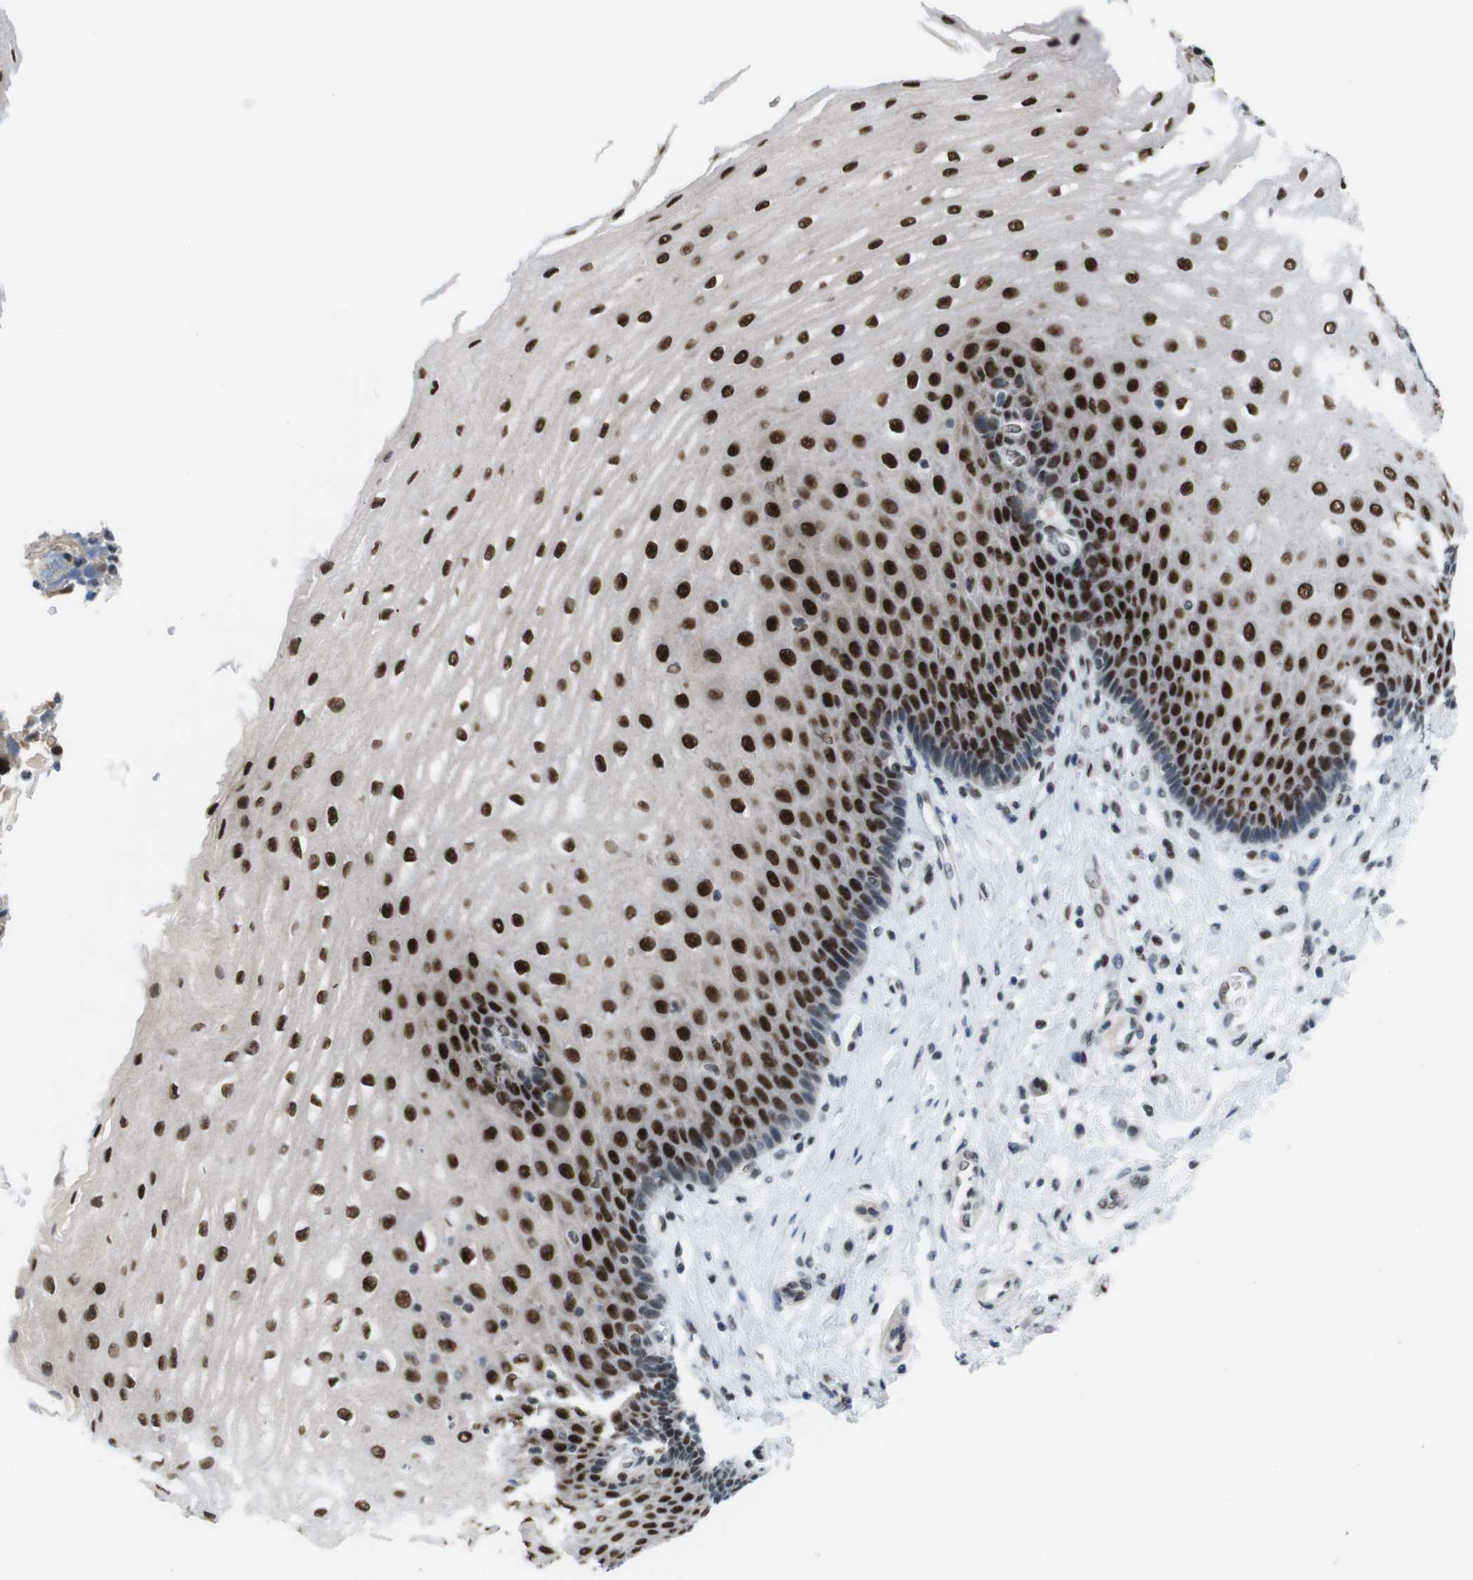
{"staining": {"intensity": "strong", "quantity": ">75%", "location": "nuclear"}, "tissue": "esophagus", "cell_type": "Squamous epithelial cells", "image_type": "normal", "snomed": [{"axis": "morphology", "description": "Normal tissue, NOS"}, {"axis": "topography", "description": "Esophagus"}], "caption": "Immunohistochemistry (IHC) staining of normal esophagus, which displays high levels of strong nuclear staining in approximately >75% of squamous epithelial cells indicating strong nuclear protein expression. The staining was performed using DAB (3,3'-diaminobenzidine) (brown) for protein detection and nuclei were counterstained in hematoxylin (blue).", "gene": "PSME3", "patient": {"sex": "male", "age": 54}}